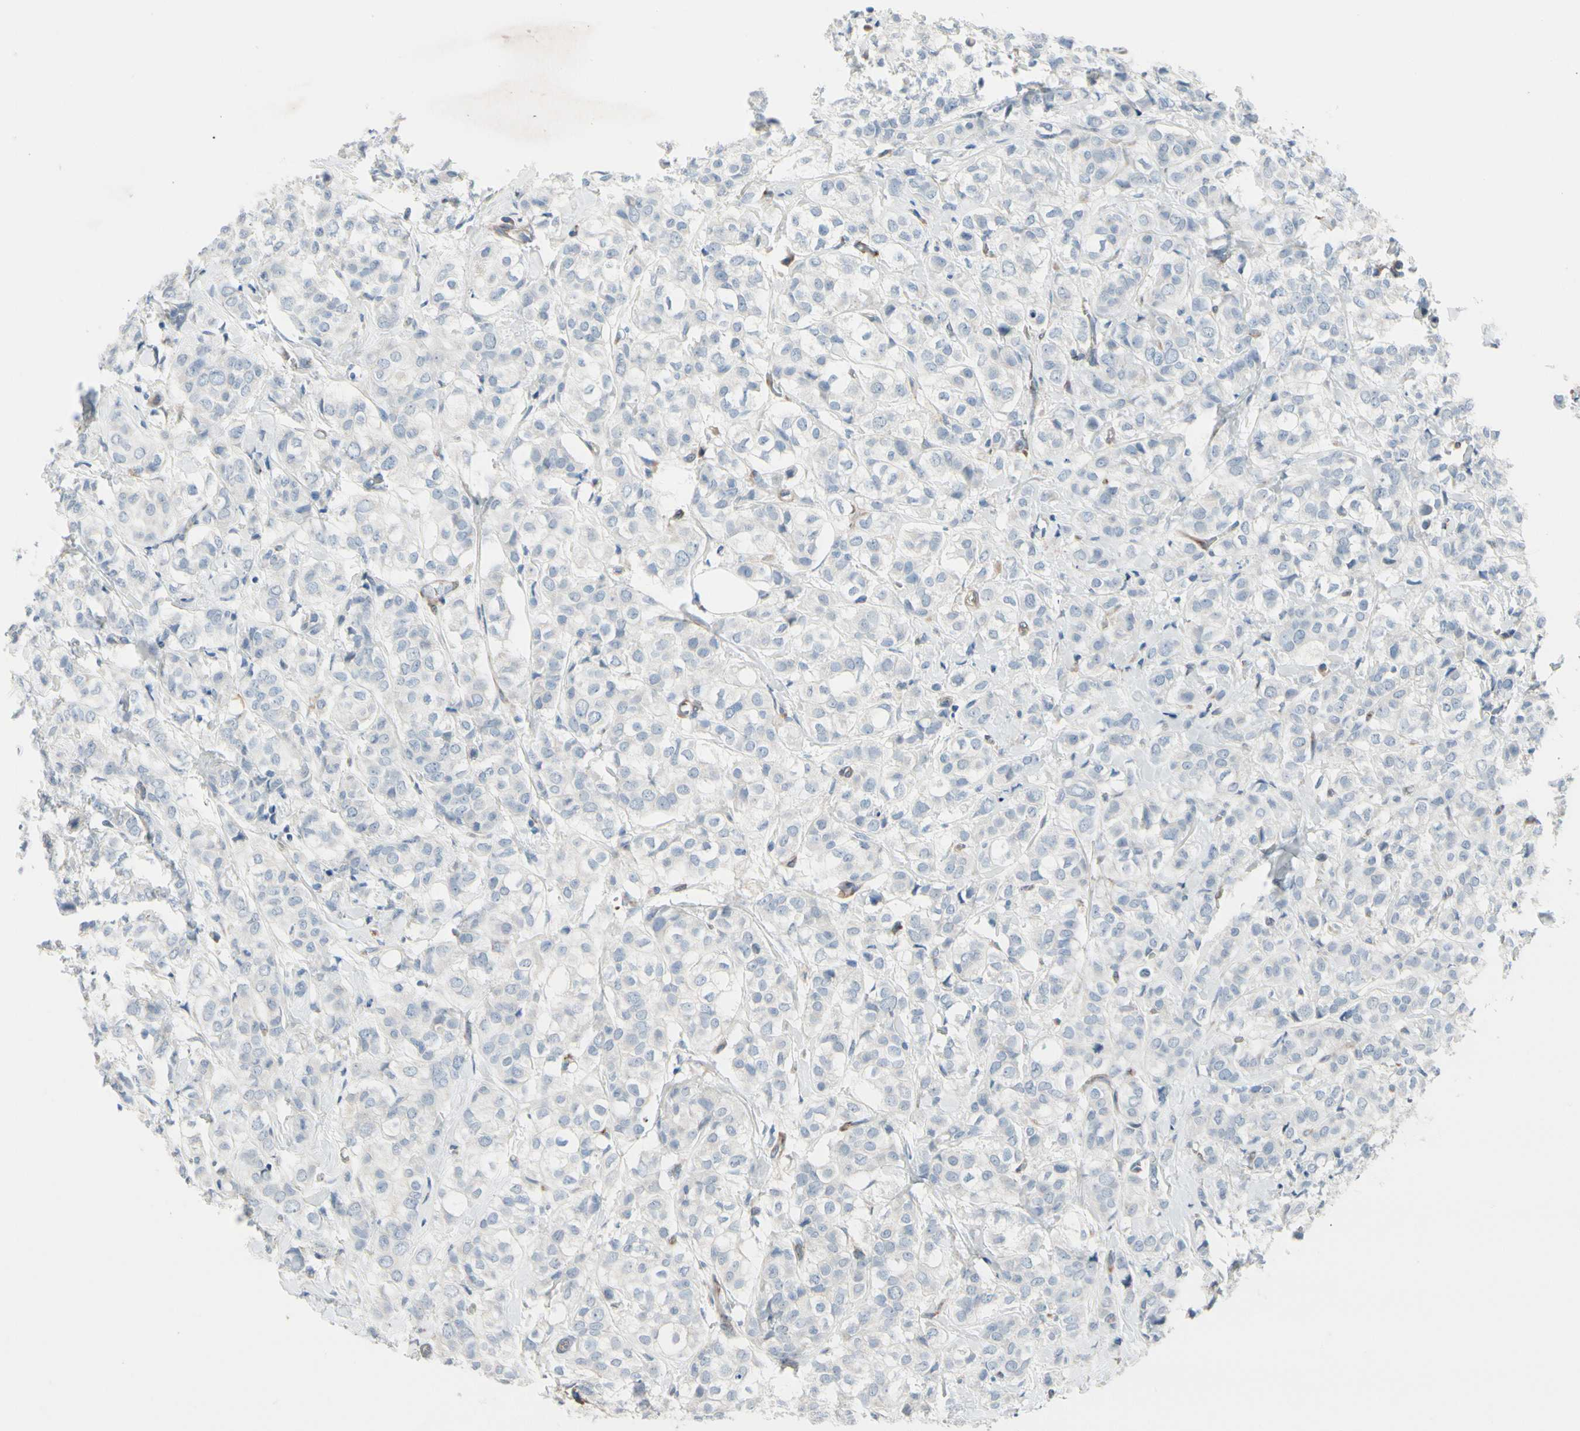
{"staining": {"intensity": "negative", "quantity": "none", "location": "none"}, "tissue": "breast cancer", "cell_type": "Tumor cells", "image_type": "cancer", "snomed": [{"axis": "morphology", "description": "Lobular carcinoma"}, {"axis": "topography", "description": "Breast"}], "caption": "The immunohistochemistry image has no significant positivity in tumor cells of breast cancer tissue.", "gene": "MAP2", "patient": {"sex": "female", "age": 60}}